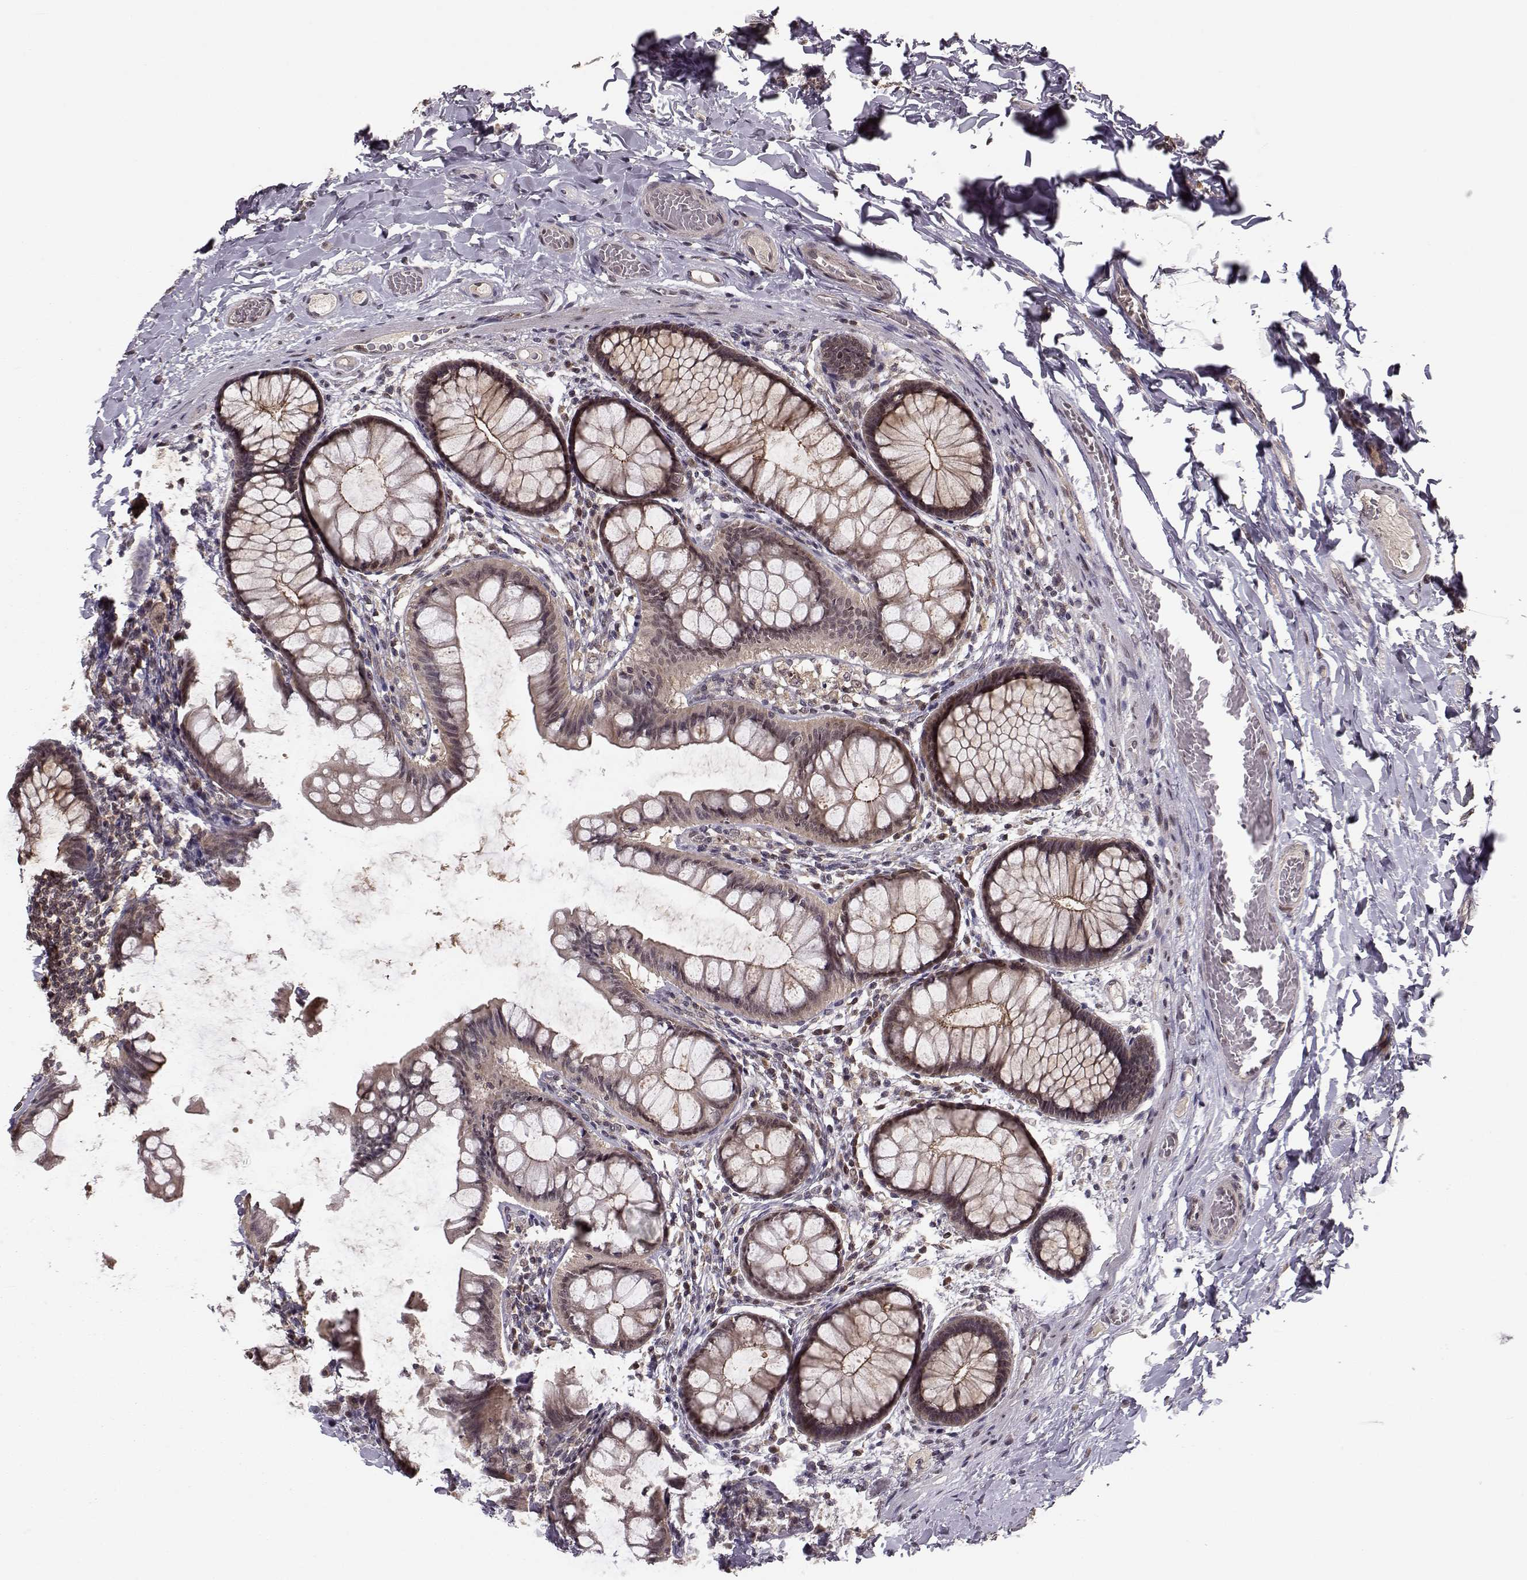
{"staining": {"intensity": "negative", "quantity": "none", "location": "none"}, "tissue": "colon", "cell_type": "Endothelial cells", "image_type": "normal", "snomed": [{"axis": "morphology", "description": "Normal tissue, NOS"}, {"axis": "topography", "description": "Colon"}], "caption": "Protein analysis of unremarkable colon reveals no significant staining in endothelial cells.", "gene": "PLEKHG3", "patient": {"sex": "female", "age": 65}}